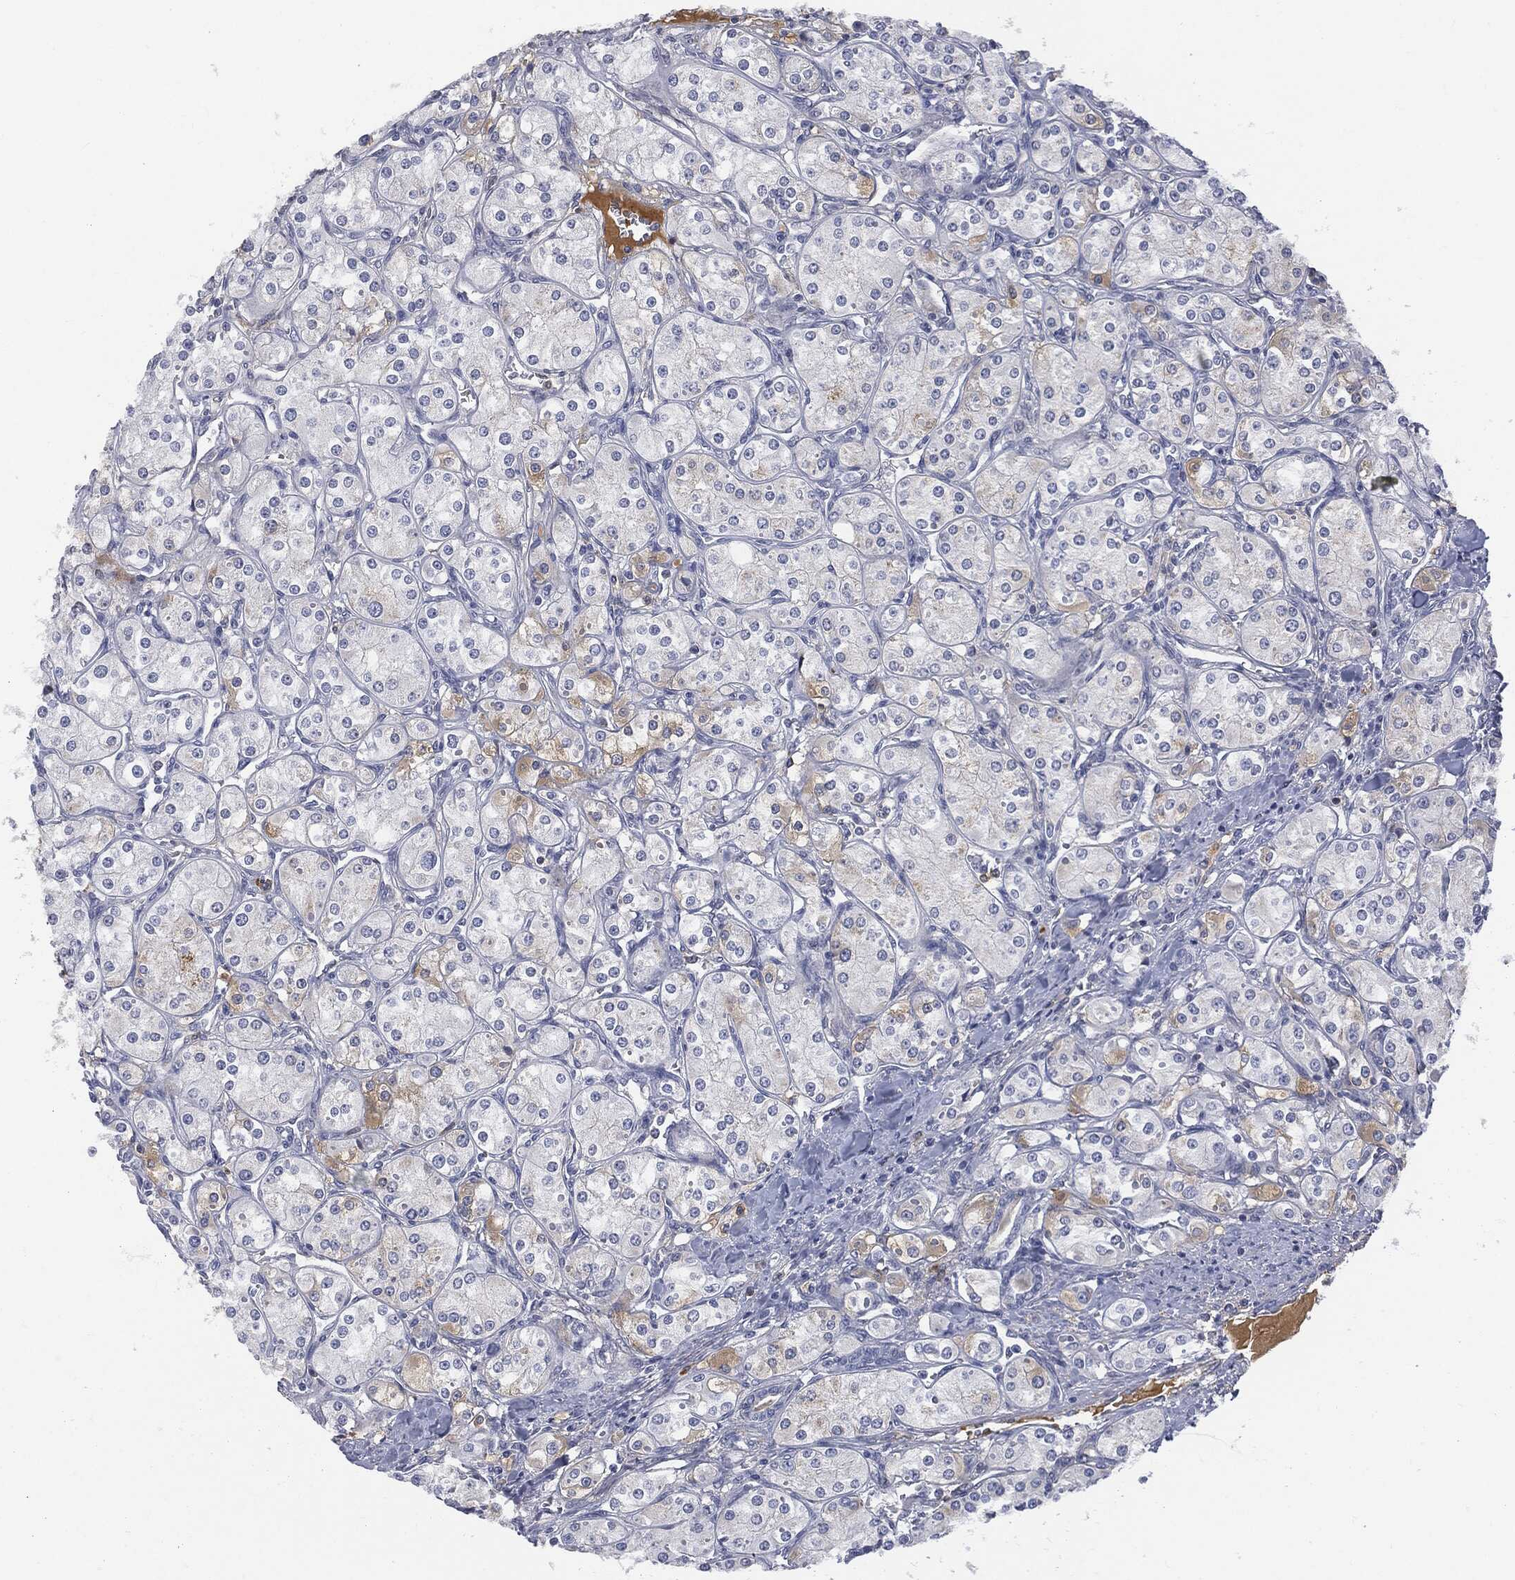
{"staining": {"intensity": "negative", "quantity": "none", "location": "none"}, "tissue": "renal cancer", "cell_type": "Tumor cells", "image_type": "cancer", "snomed": [{"axis": "morphology", "description": "Adenocarcinoma, NOS"}, {"axis": "topography", "description": "Kidney"}], "caption": "A high-resolution histopathology image shows immunohistochemistry (IHC) staining of renal cancer, which demonstrates no significant staining in tumor cells. (IHC, brightfield microscopy, high magnification).", "gene": "BTK", "patient": {"sex": "male", "age": 77}}